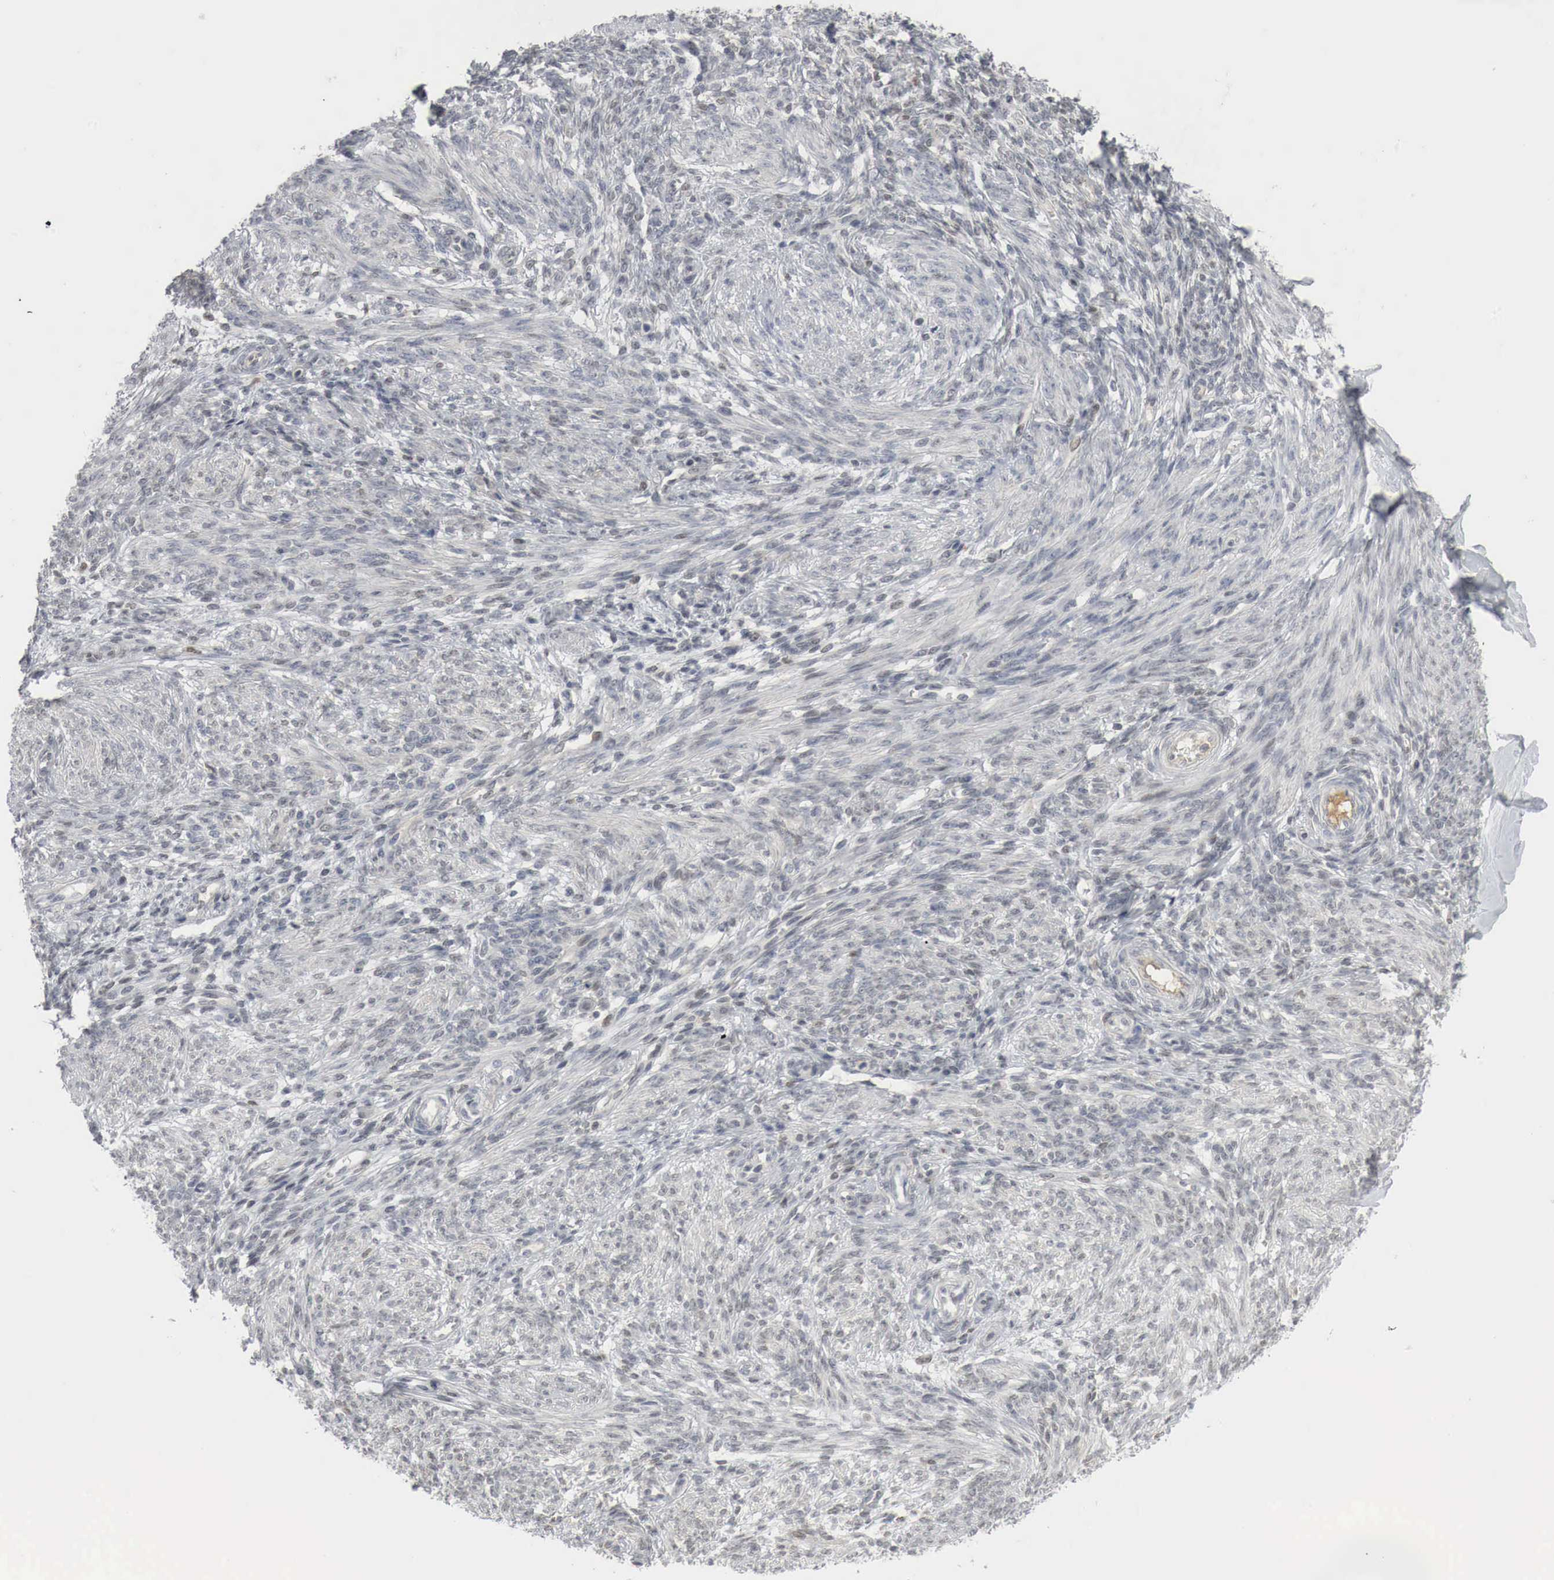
{"staining": {"intensity": "weak", "quantity": "<25%", "location": "cytoplasmic/membranous,nuclear"}, "tissue": "endometrium", "cell_type": "Cells in endometrial stroma", "image_type": "normal", "snomed": [{"axis": "morphology", "description": "Normal tissue, NOS"}, {"axis": "topography", "description": "Endometrium"}], "caption": "This is a micrograph of immunohistochemistry (IHC) staining of unremarkable endometrium, which shows no staining in cells in endometrial stroma. (DAB IHC with hematoxylin counter stain).", "gene": "MYC", "patient": {"sex": "female", "age": 82}}